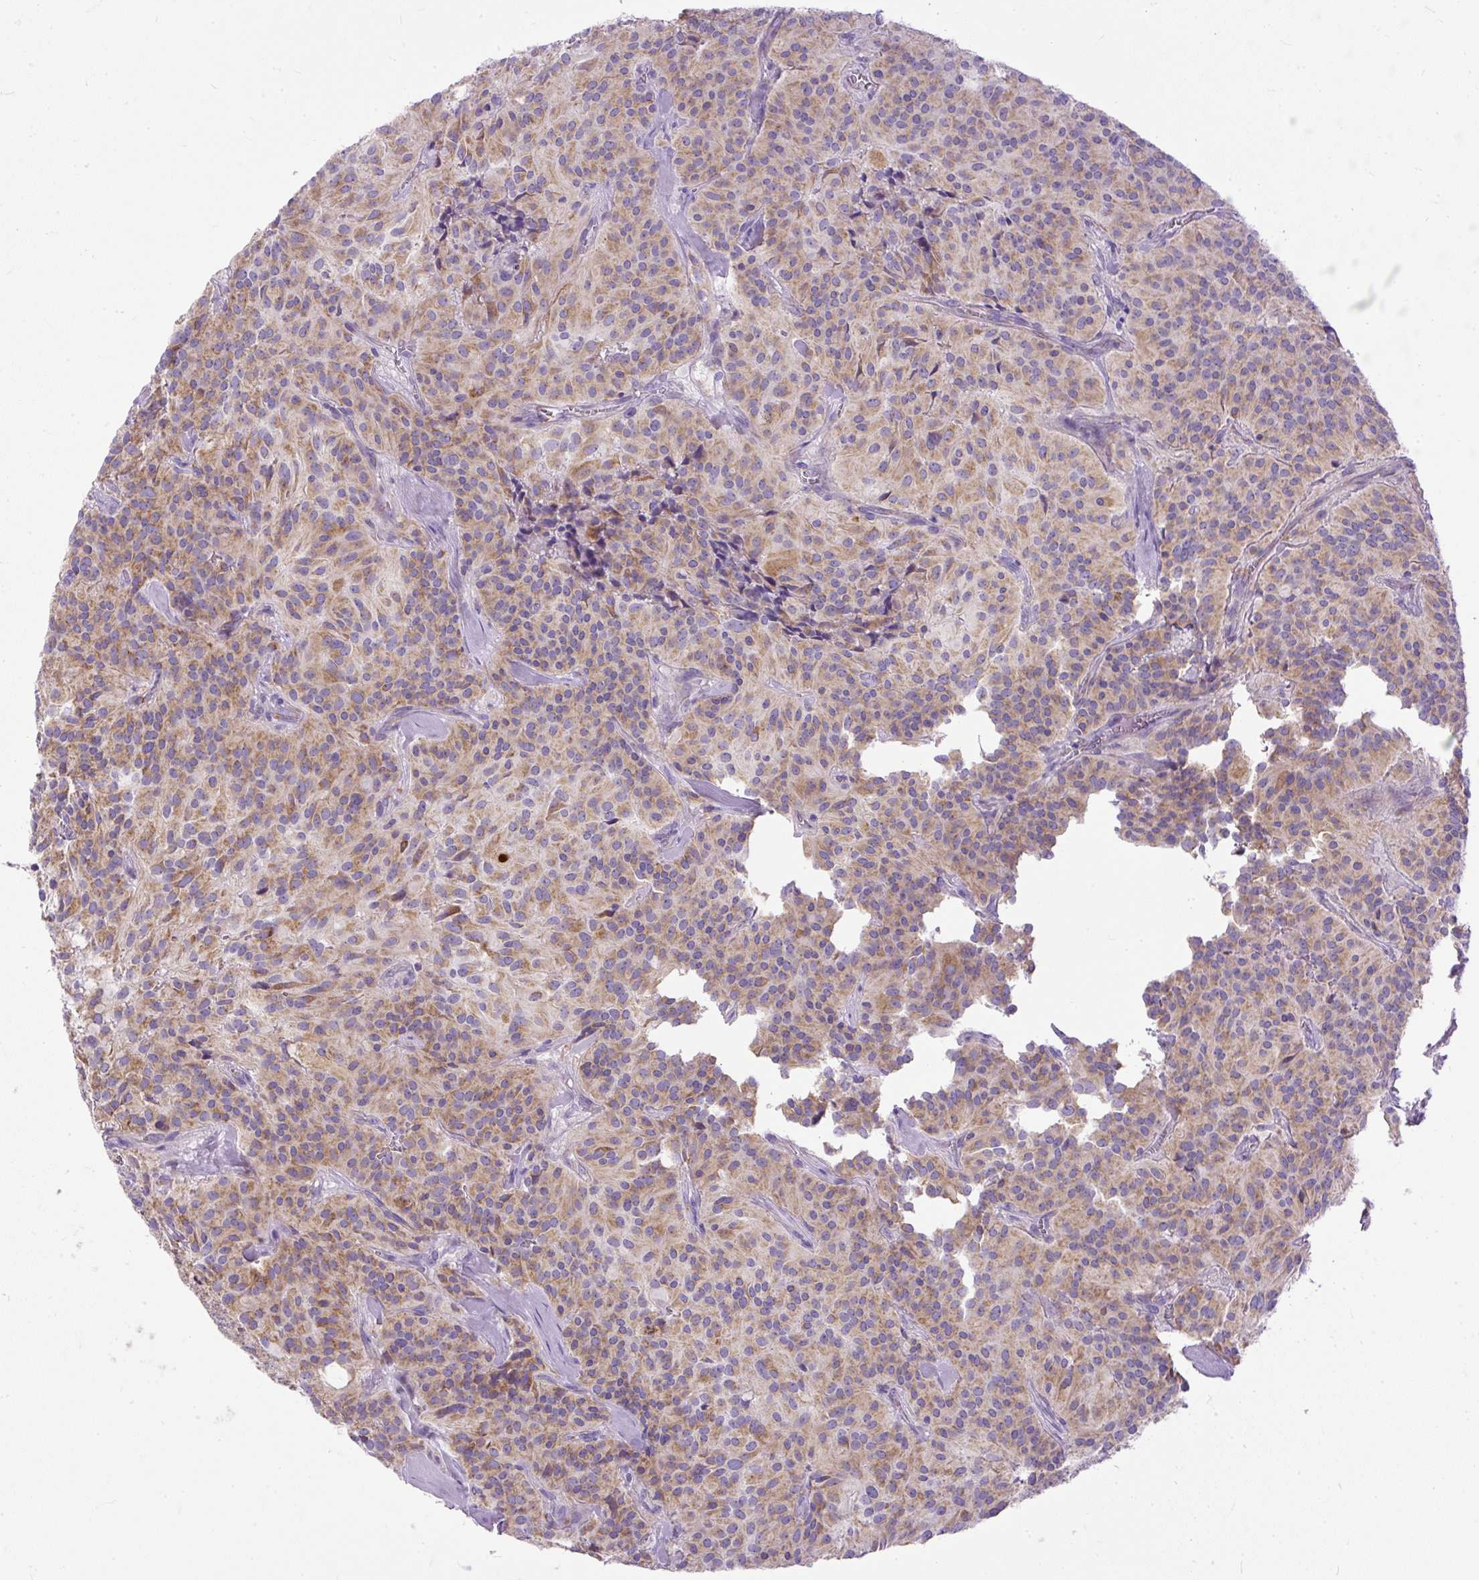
{"staining": {"intensity": "moderate", "quantity": ">75%", "location": "cytoplasmic/membranous"}, "tissue": "glioma", "cell_type": "Tumor cells", "image_type": "cancer", "snomed": [{"axis": "morphology", "description": "Glioma, malignant, Low grade"}, {"axis": "topography", "description": "Brain"}], "caption": "Brown immunohistochemical staining in human glioma reveals moderate cytoplasmic/membranous staining in about >75% of tumor cells.", "gene": "SYBU", "patient": {"sex": "male", "age": 42}}